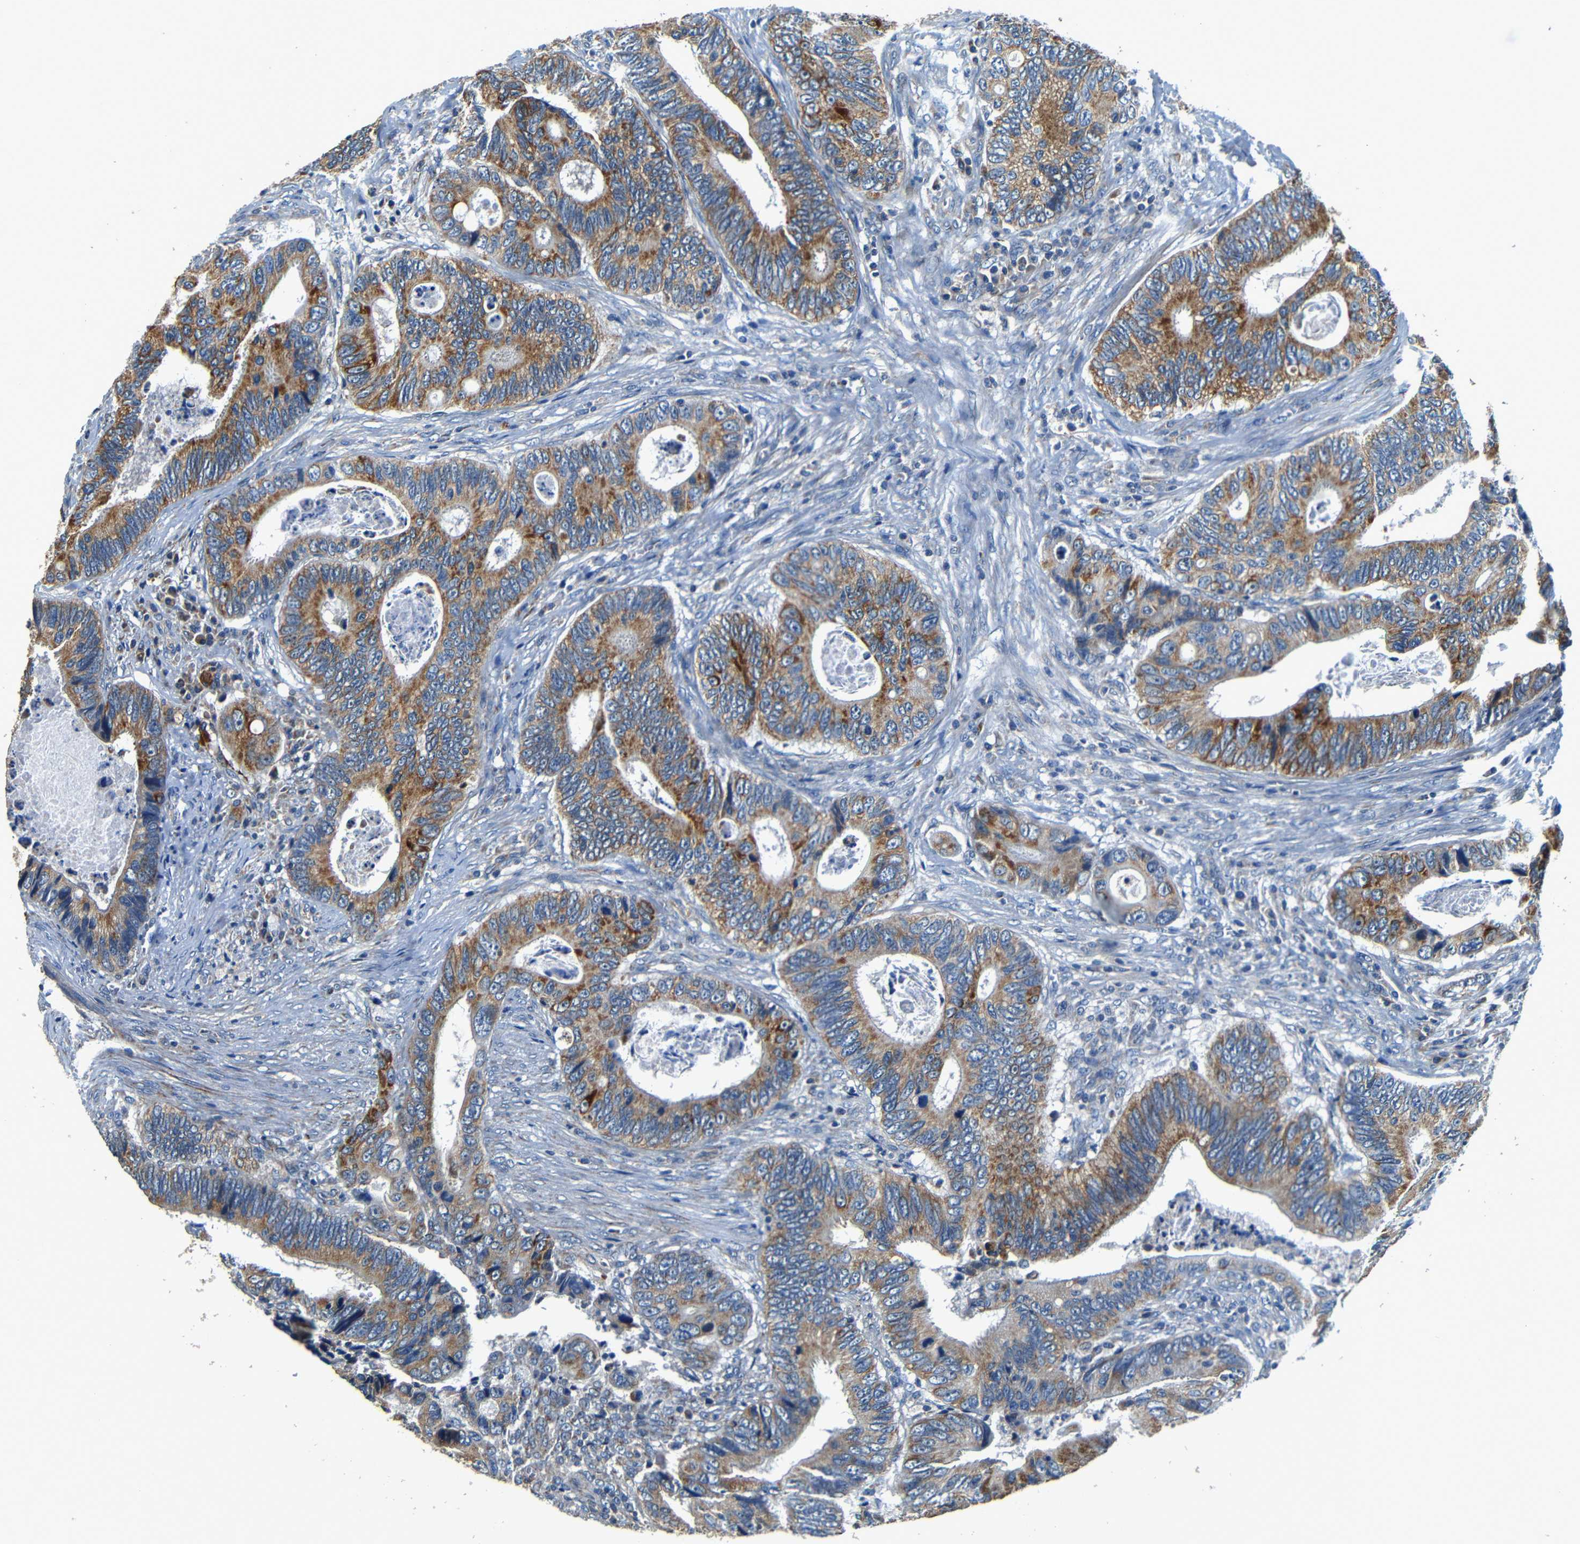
{"staining": {"intensity": "moderate", "quantity": ">75%", "location": "cytoplasmic/membranous"}, "tissue": "colorectal cancer", "cell_type": "Tumor cells", "image_type": "cancer", "snomed": [{"axis": "morphology", "description": "Inflammation, NOS"}, {"axis": "morphology", "description": "Adenocarcinoma, NOS"}, {"axis": "topography", "description": "Colon"}], "caption": "Immunohistochemistry (IHC) histopathology image of colorectal adenocarcinoma stained for a protein (brown), which shows medium levels of moderate cytoplasmic/membranous positivity in approximately >75% of tumor cells.", "gene": "MTX1", "patient": {"sex": "male", "age": 72}}